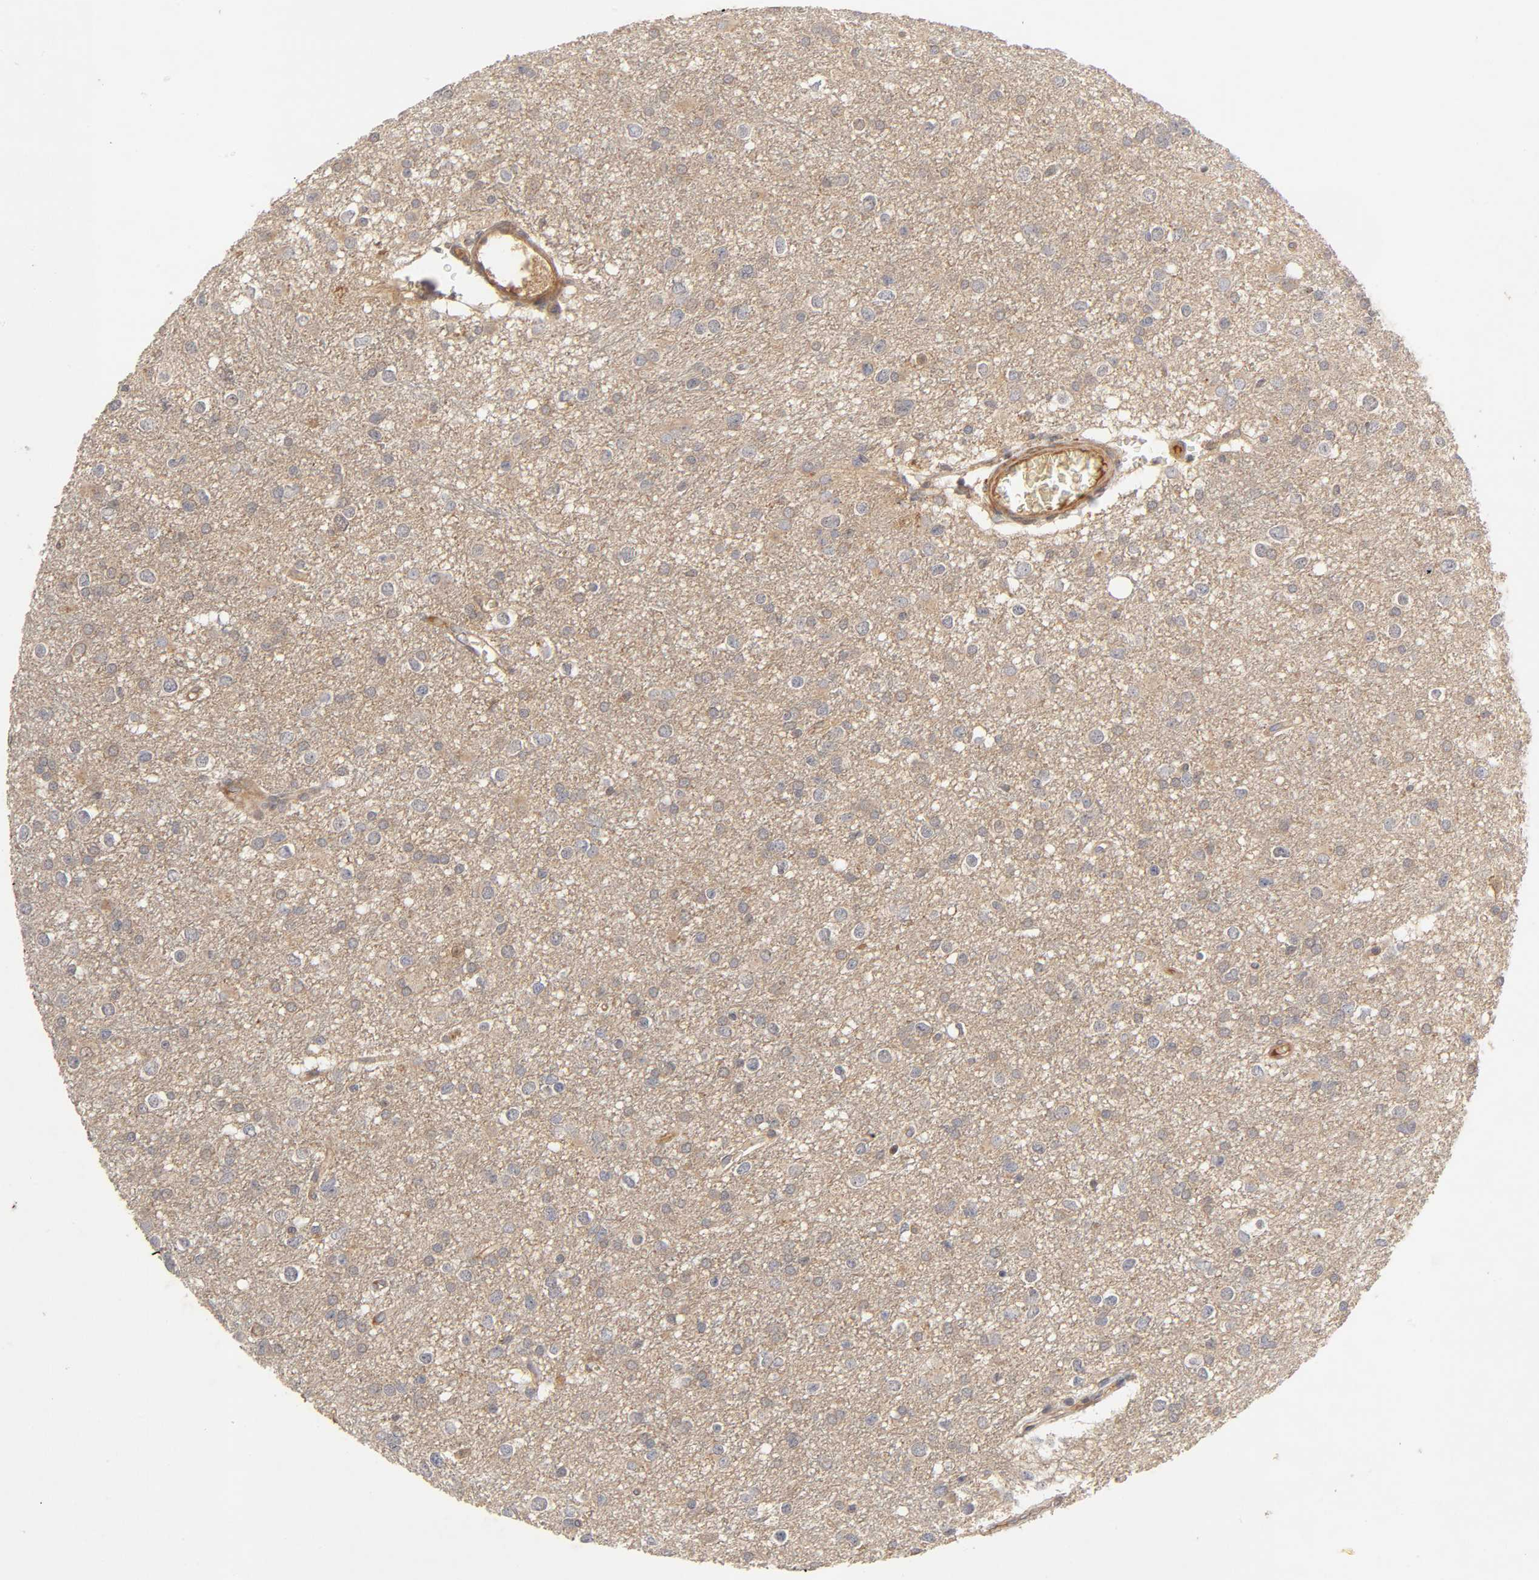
{"staining": {"intensity": "moderate", "quantity": ">75%", "location": "cytoplasmic/membranous"}, "tissue": "glioma", "cell_type": "Tumor cells", "image_type": "cancer", "snomed": [{"axis": "morphology", "description": "Glioma, malignant, Low grade"}, {"axis": "topography", "description": "Brain"}], "caption": "Protein expression analysis of glioma demonstrates moderate cytoplasmic/membranous expression in about >75% of tumor cells.", "gene": "CPB2", "patient": {"sex": "male", "age": 42}}